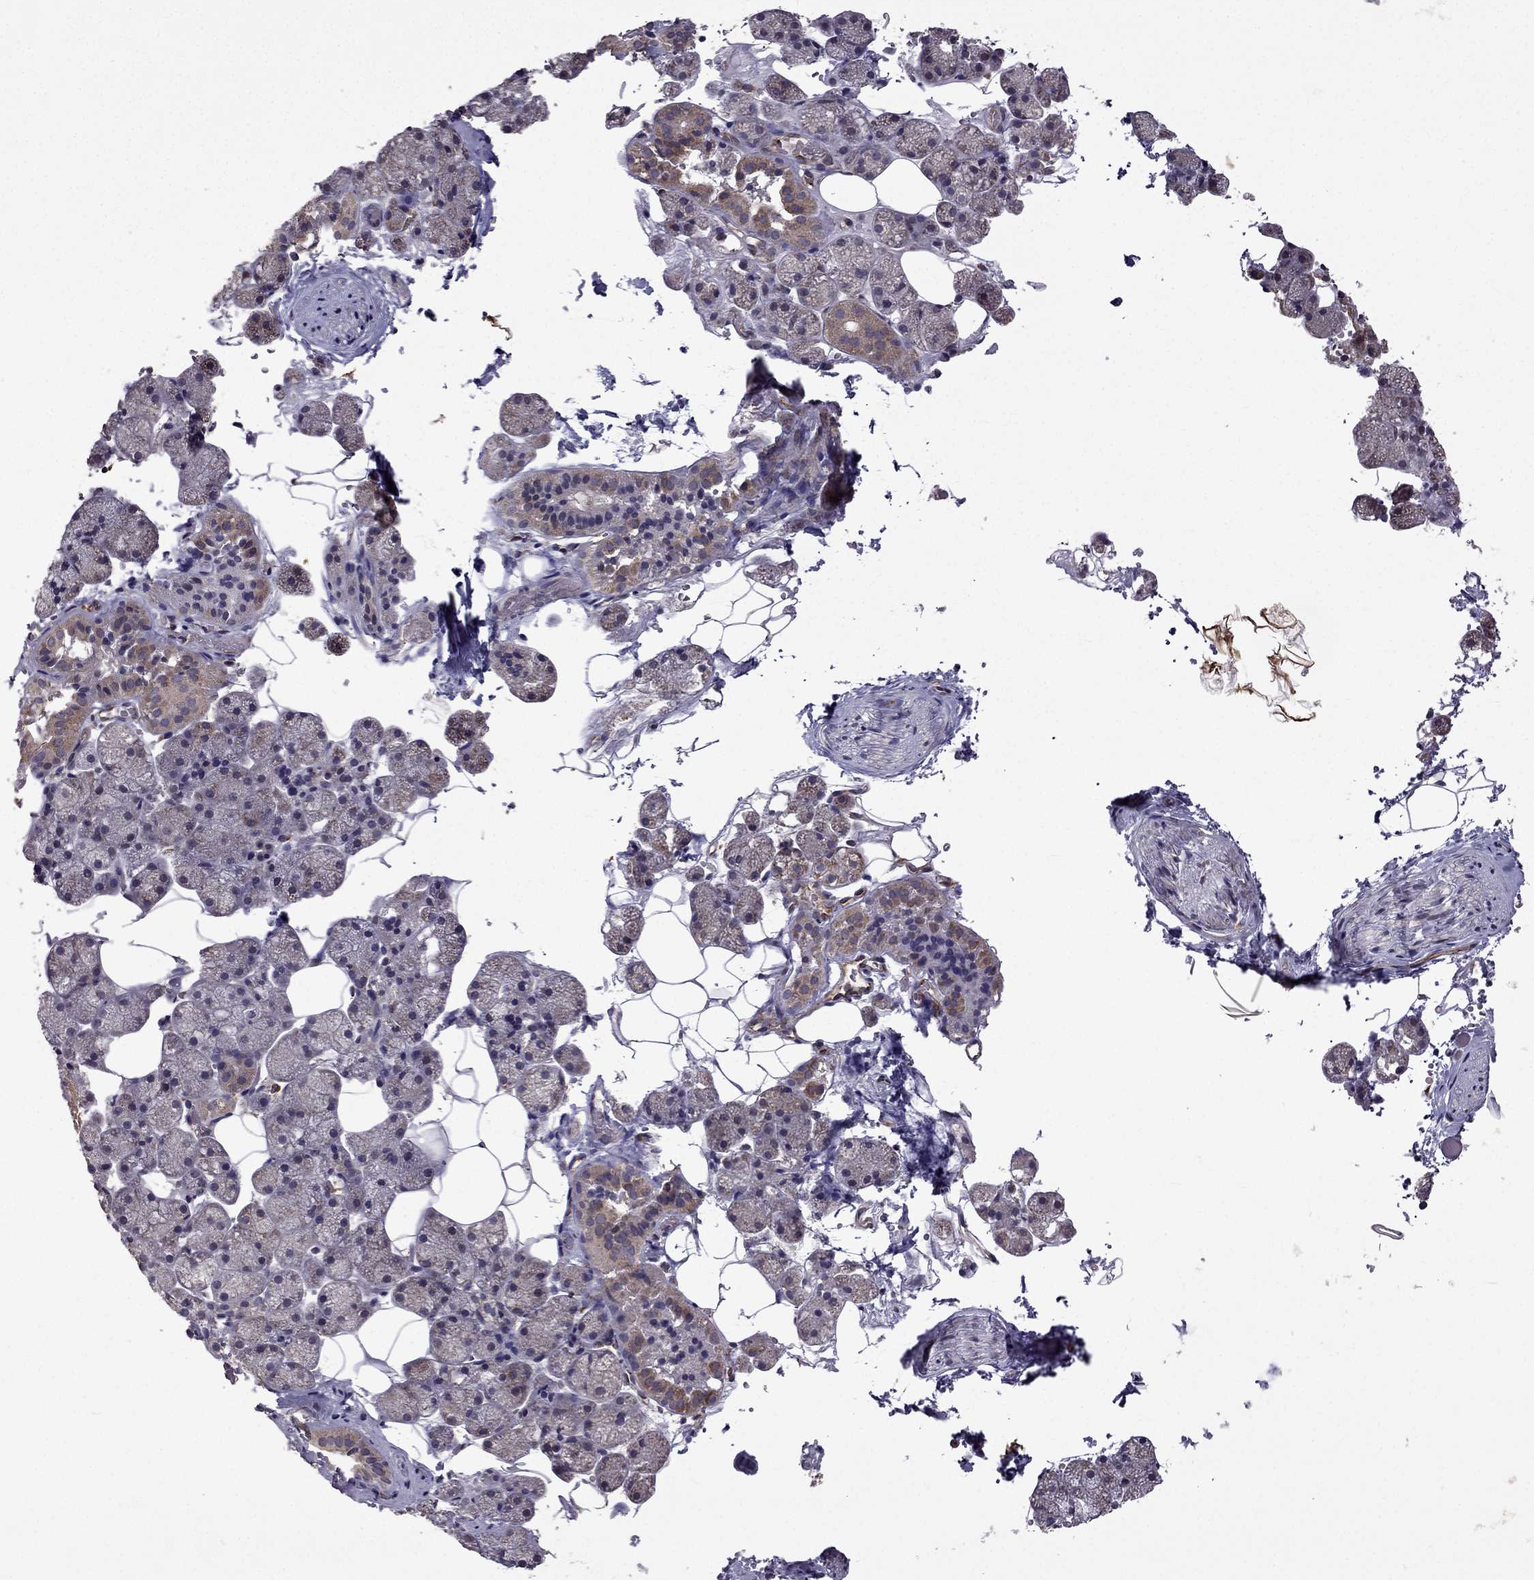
{"staining": {"intensity": "moderate", "quantity": "<25%", "location": "cytoplasmic/membranous"}, "tissue": "salivary gland", "cell_type": "Glandular cells", "image_type": "normal", "snomed": [{"axis": "morphology", "description": "Normal tissue, NOS"}, {"axis": "topography", "description": "Salivary gland"}], "caption": "High-magnification brightfield microscopy of unremarkable salivary gland stained with DAB (3,3'-diaminobenzidine) (brown) and counterstained with hematoxylin (blue). glandular cells exhibit moderate cytoplasmic/membranous expression is appreciated in about<25% of cells. Nuclei are stained in blue.", "gene": "IKBIP", "patient": {"sex": "male", "age": 38}}